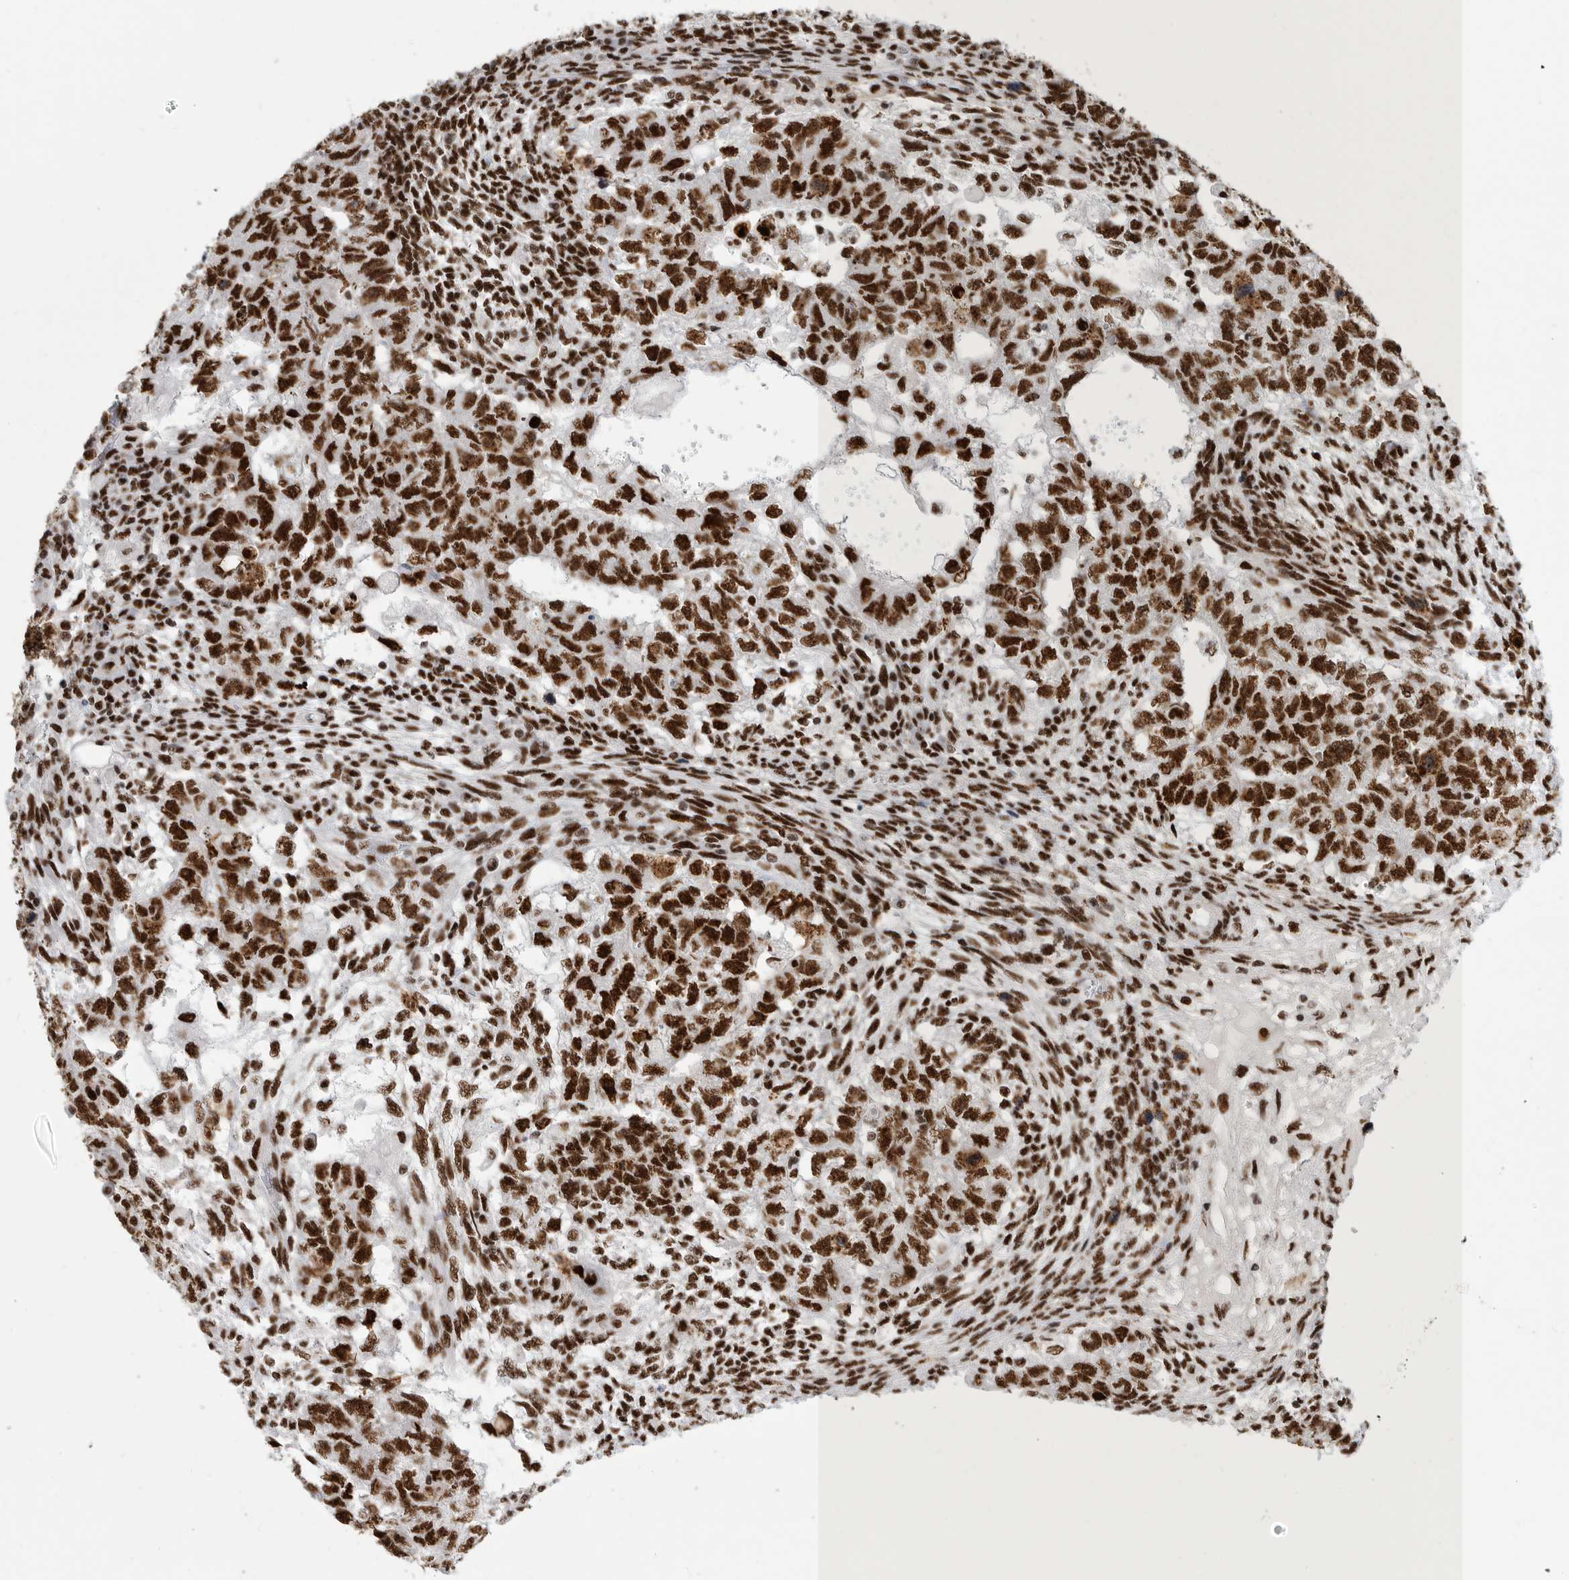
{"staining": {"intensity": "strong", "quantity": ">75%", "location": "nuclear"}, "tissue": "testis cancer", "cell_type": "Tumor cells", "image_type": "cancer", "snomed": [{"axis": "morphology", "description": "Normal tissue, NOS"}, {"axis": "morphology", "description": "Carcinoma, Embryonal, NOS"}, {"axis": "topography", "description": "Testis"}], "caption": "Protein expression analysis of human testis cancer reveals strong nuclear expression in approximately >75% of tumor cells.", "gene": "BCLAF1", "patient": {"sex": "male", "age": 36}}